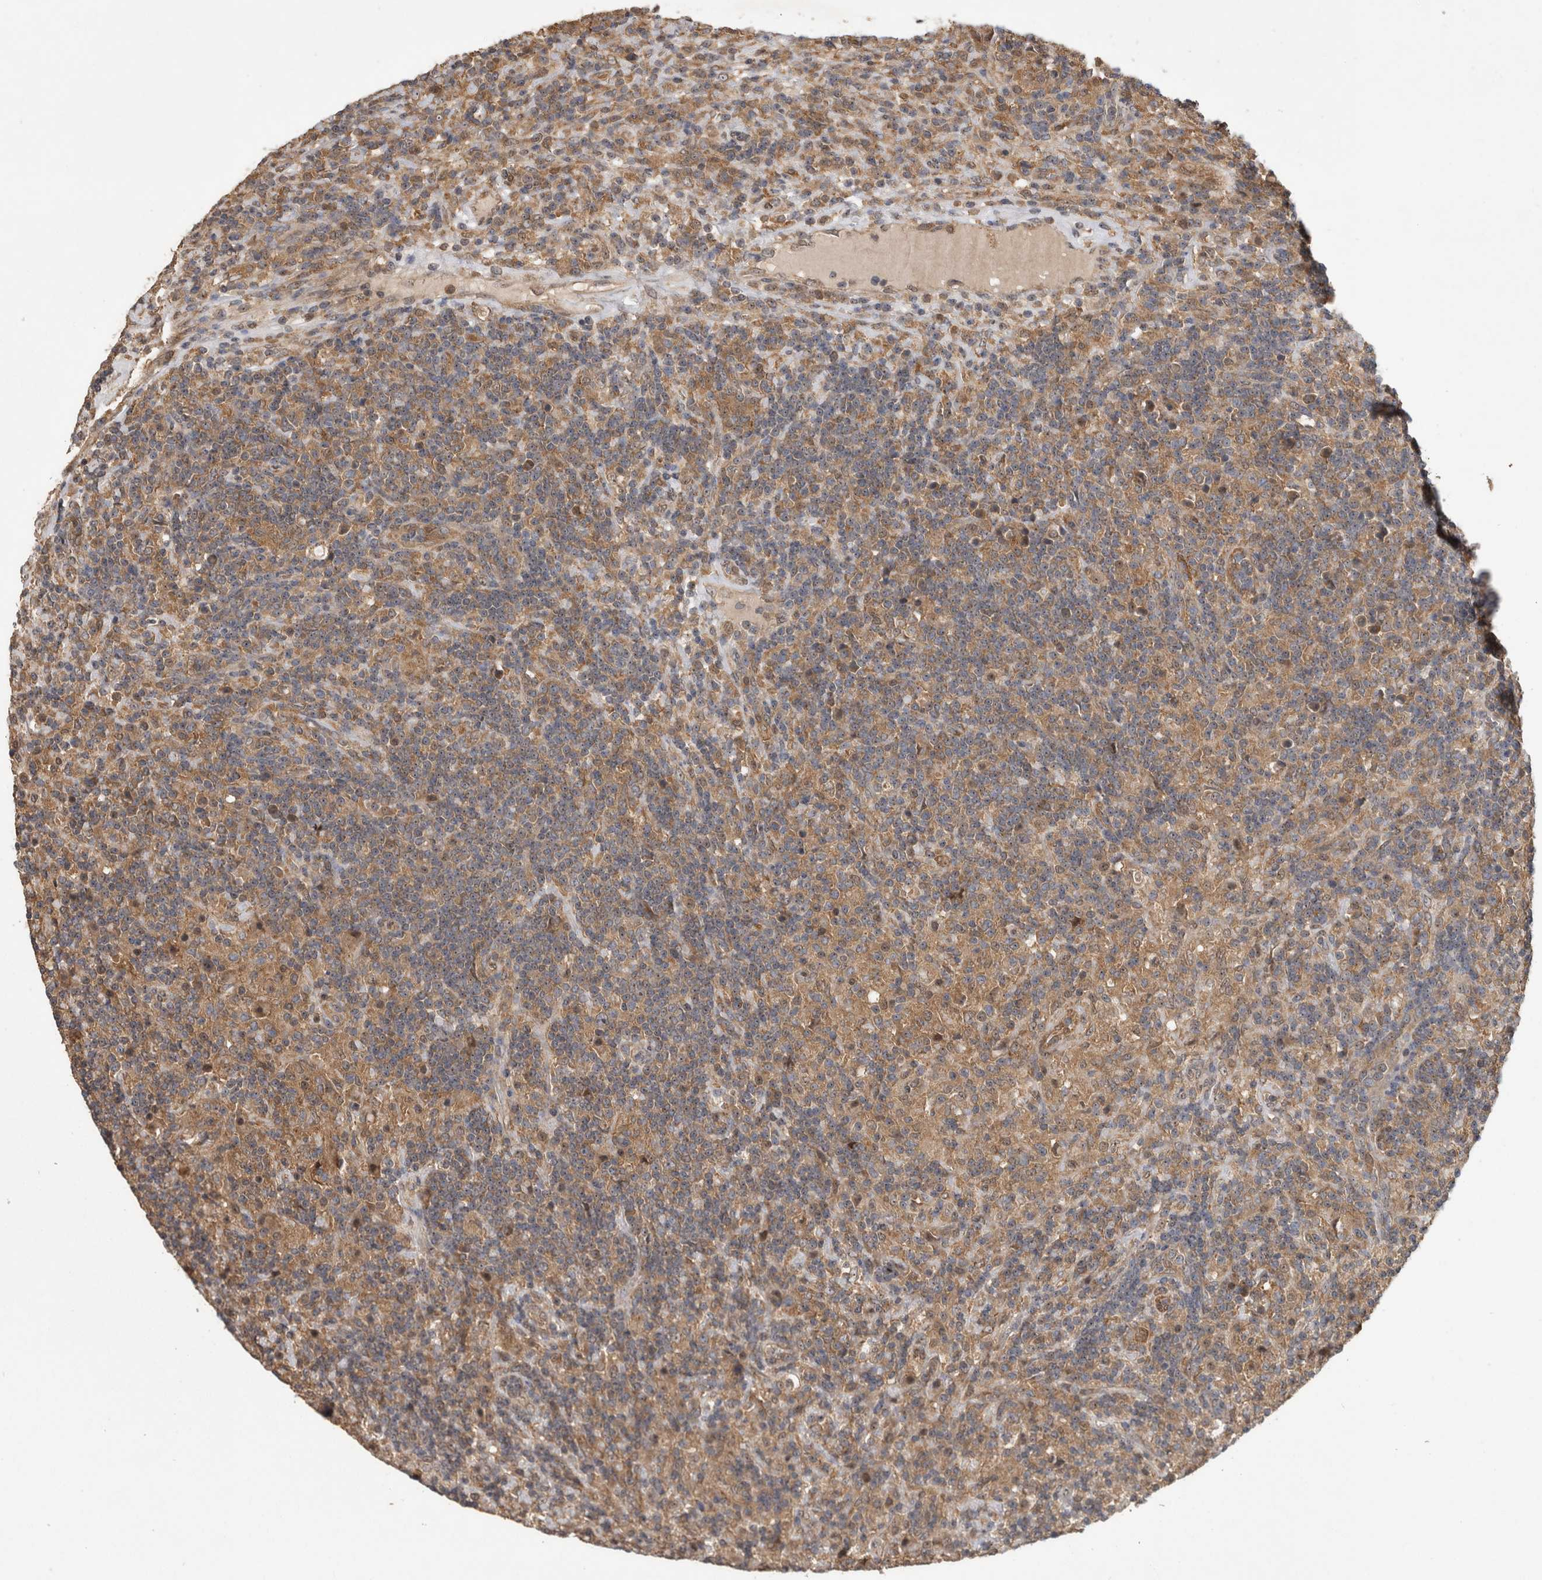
{"staining": {"intensity": "moderate", "quantity": ">75%", "location": "cytoplasmic/membranous"}, "tissue": "lymphoma", "cell_type": "Tumor cells", "image_type": "cancer", "snomed": [{"axis": "morphology", "description": "Hodgkin's disease, NOS"}, {"axis": "topography", "description": "Lymph node"}], "caption": "An immunohistochemistry histopathology image of neoplastic tissue is shown. Protein staining in brown labels moderate cytoplasmic/membranous positivity in lymphoma within tumor cells.", "gene": "ATXN2", "patient": {"sex": "male", "age": 70}}